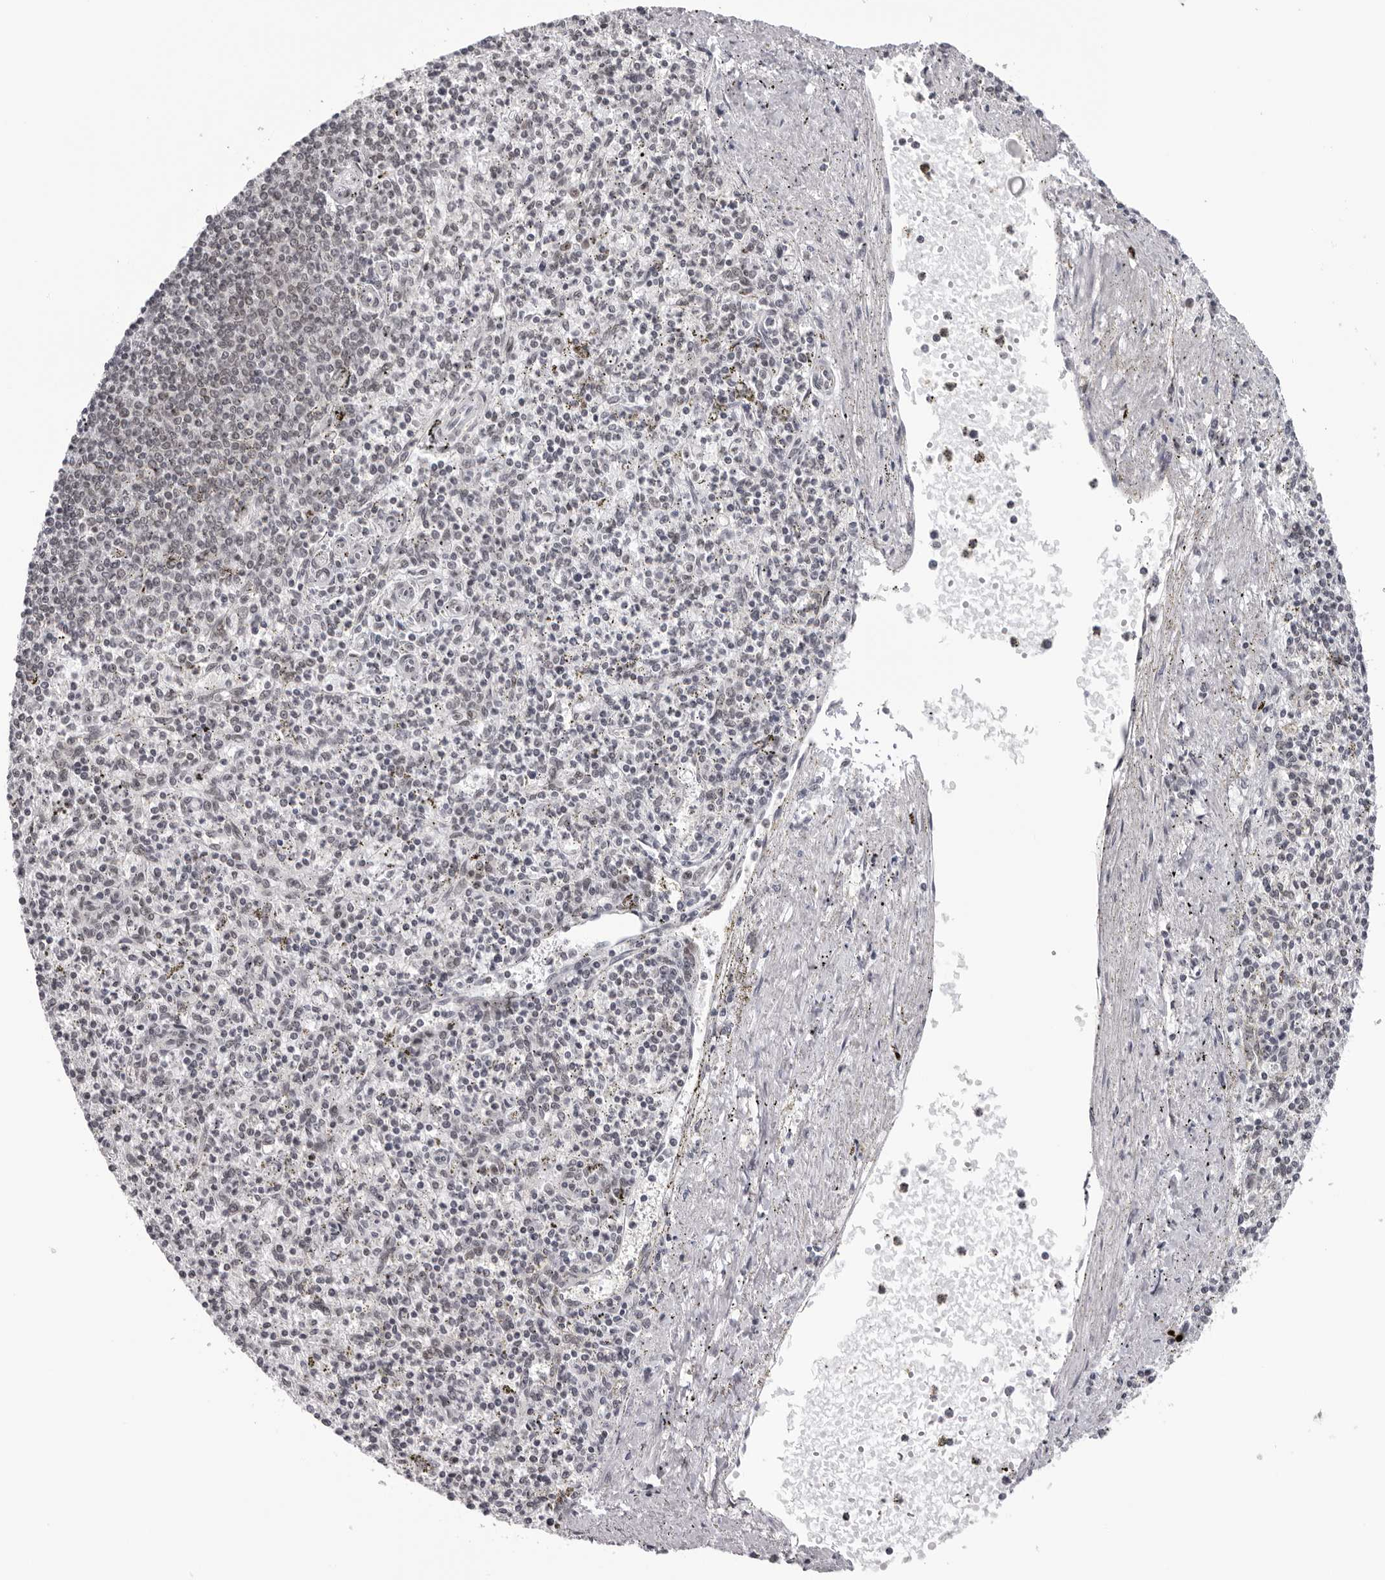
{"staining": {"intensity": "negative", "quantity": "none", "location": "none"}, "tissue": "spleen", "cell_type": "Cells in red pulp", "image_type": "normal", "snomed": [{"axis": "morphology", "description": "Normal tissue, NOS"}, {"axis": "topography", "description": "Spleen"}], "caption": "An immunohistochemistry (IHC) image of benign spleen is shown. There is no staining in cells in red pulp of spleen.", "gene": "HEXIM2", "patient": {"sex": "male", "age": 72}}